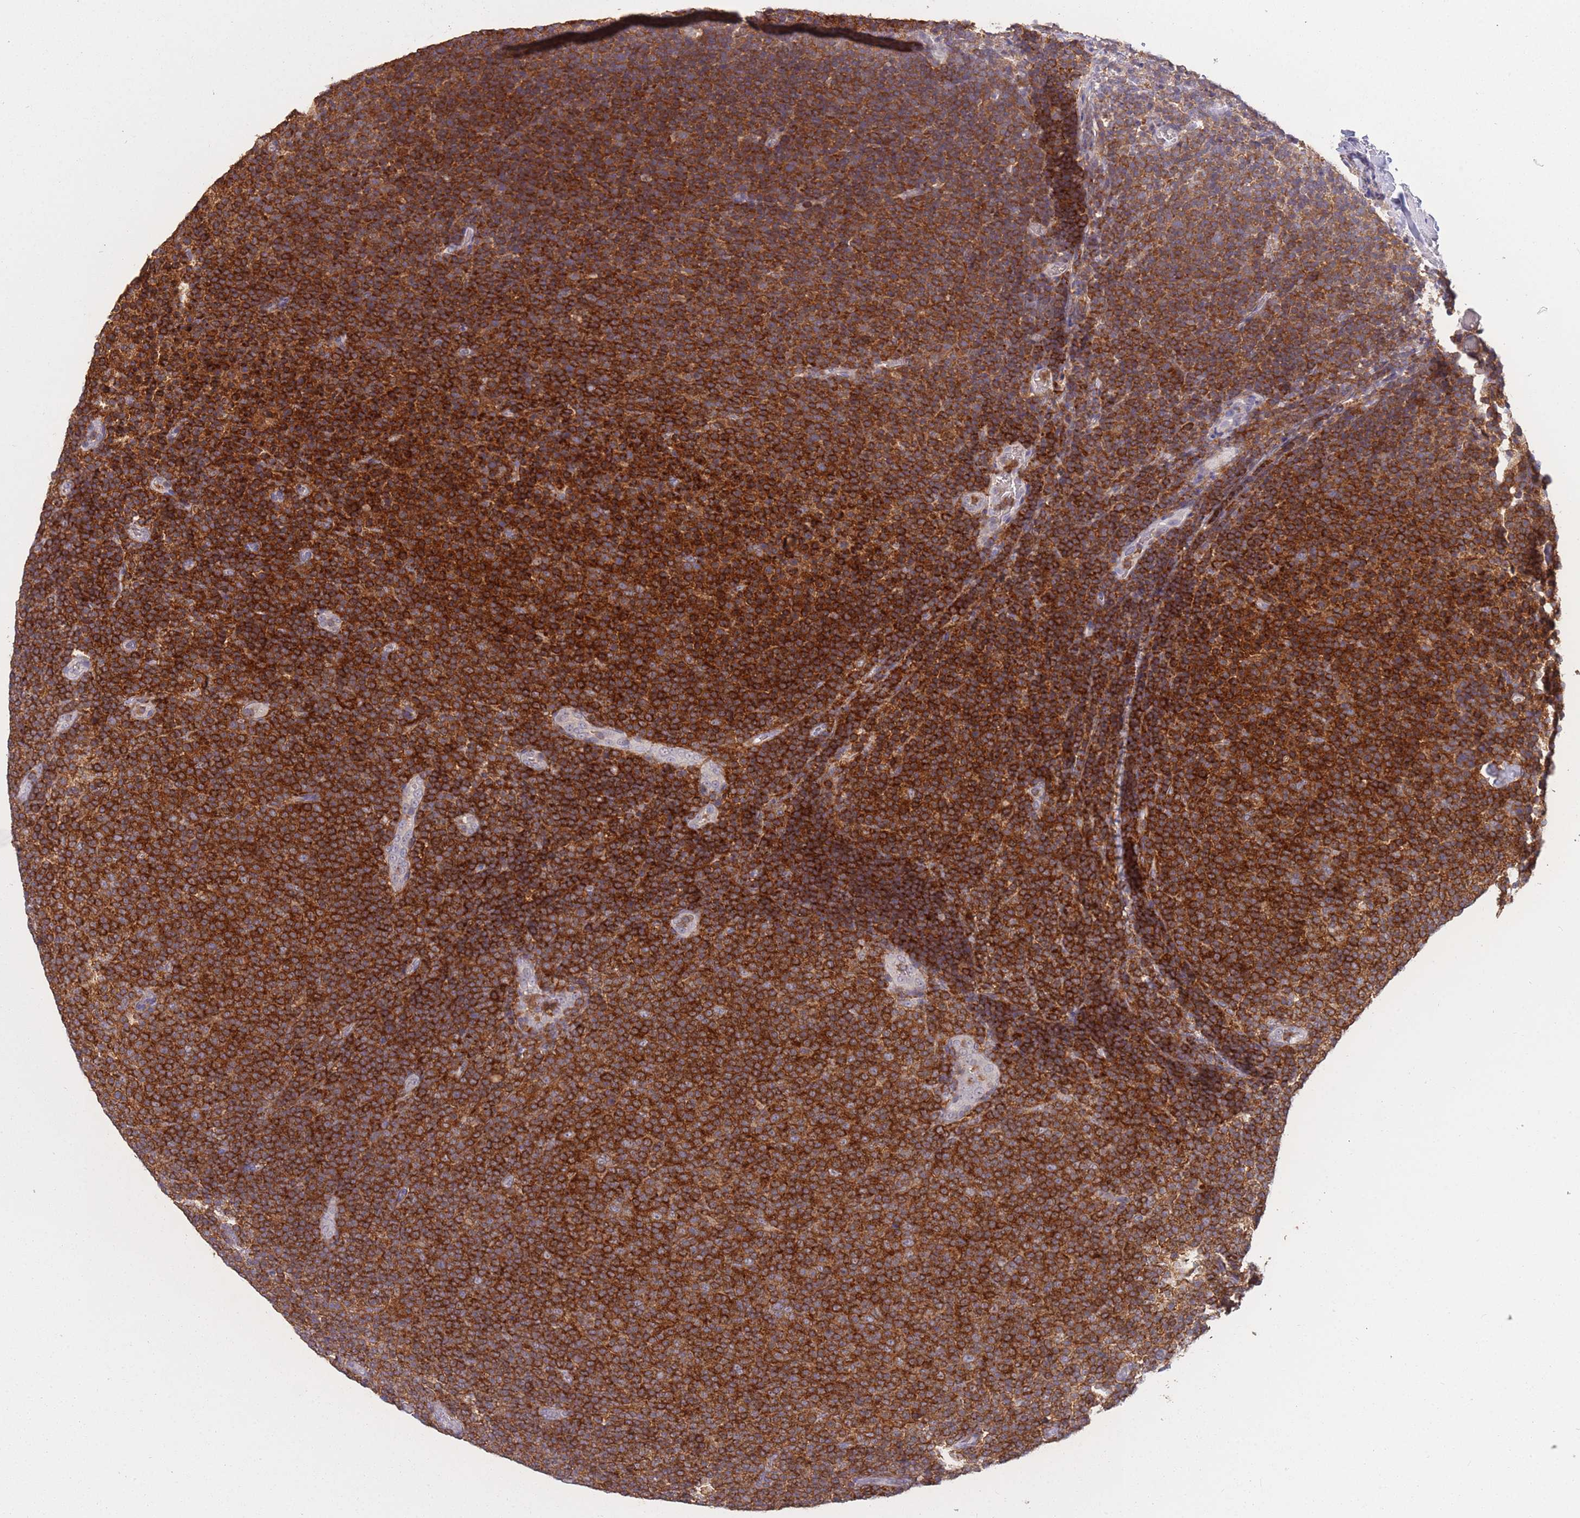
{"staining": {"intensity": "strong", "quantity": ">75%", "location": "cytoplasmic/membranous"}, "tissue": "lymphoma", "cell_type": "Tumor cells", "image_type": "cancer", "snomed": [{"axis": "morphology", "description": "Malignant lymphoma, non-Hodgkin's type, Low grade"}, {"axis": "topography", "description": "Lymph node"}], "caption": "DAB immunohistochemical staining of human low-grade malignant lymphoma, non-Hodgkin's type exhibits strong cytoplasmic/membranous protein expression in approximately >75% of tumor cells.", "gene": "GMIP", "patient": {"sex": "male", "age": 66}}